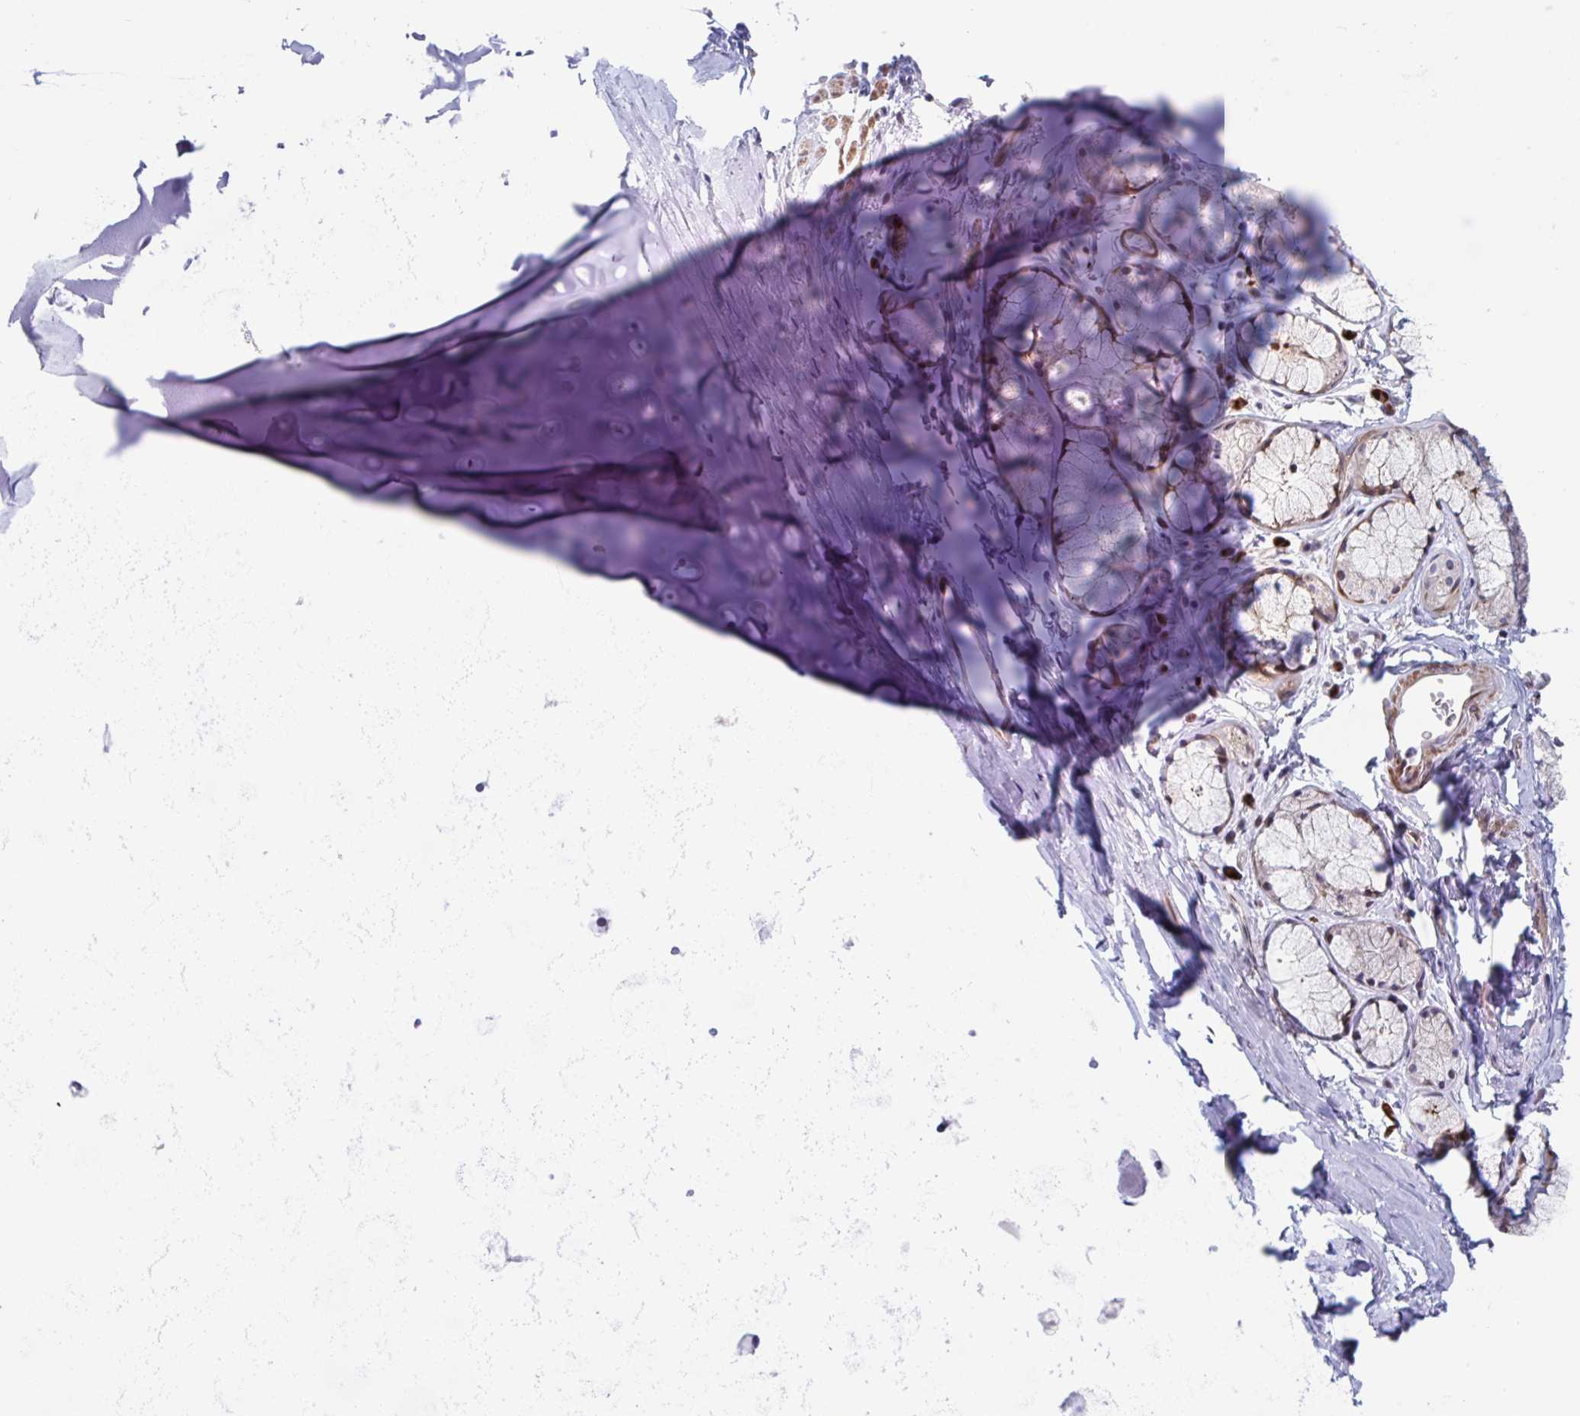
{"staining": {"intensity": "negative", "quantity": "none", "location": "none"}, "tissue": "adipose tissue", "cell_type": "Adipocytes", "image_type": "normal", "snomed": [{"axis": "morphology", "description": "Normal tissue, NOS"}, {"axis": "morphology", "description": "Degeneration, NOS"}, {"axis": "topography", "description": "Cartilage tissue"}, {"axis": "topography", "description": "Lung"}], "caption": "This is an IHC image of normal human adipose tissue. There is no positivity in adipocytes.", "gene": "DUXA", "patient": {"sex": "female", "age": 61}}